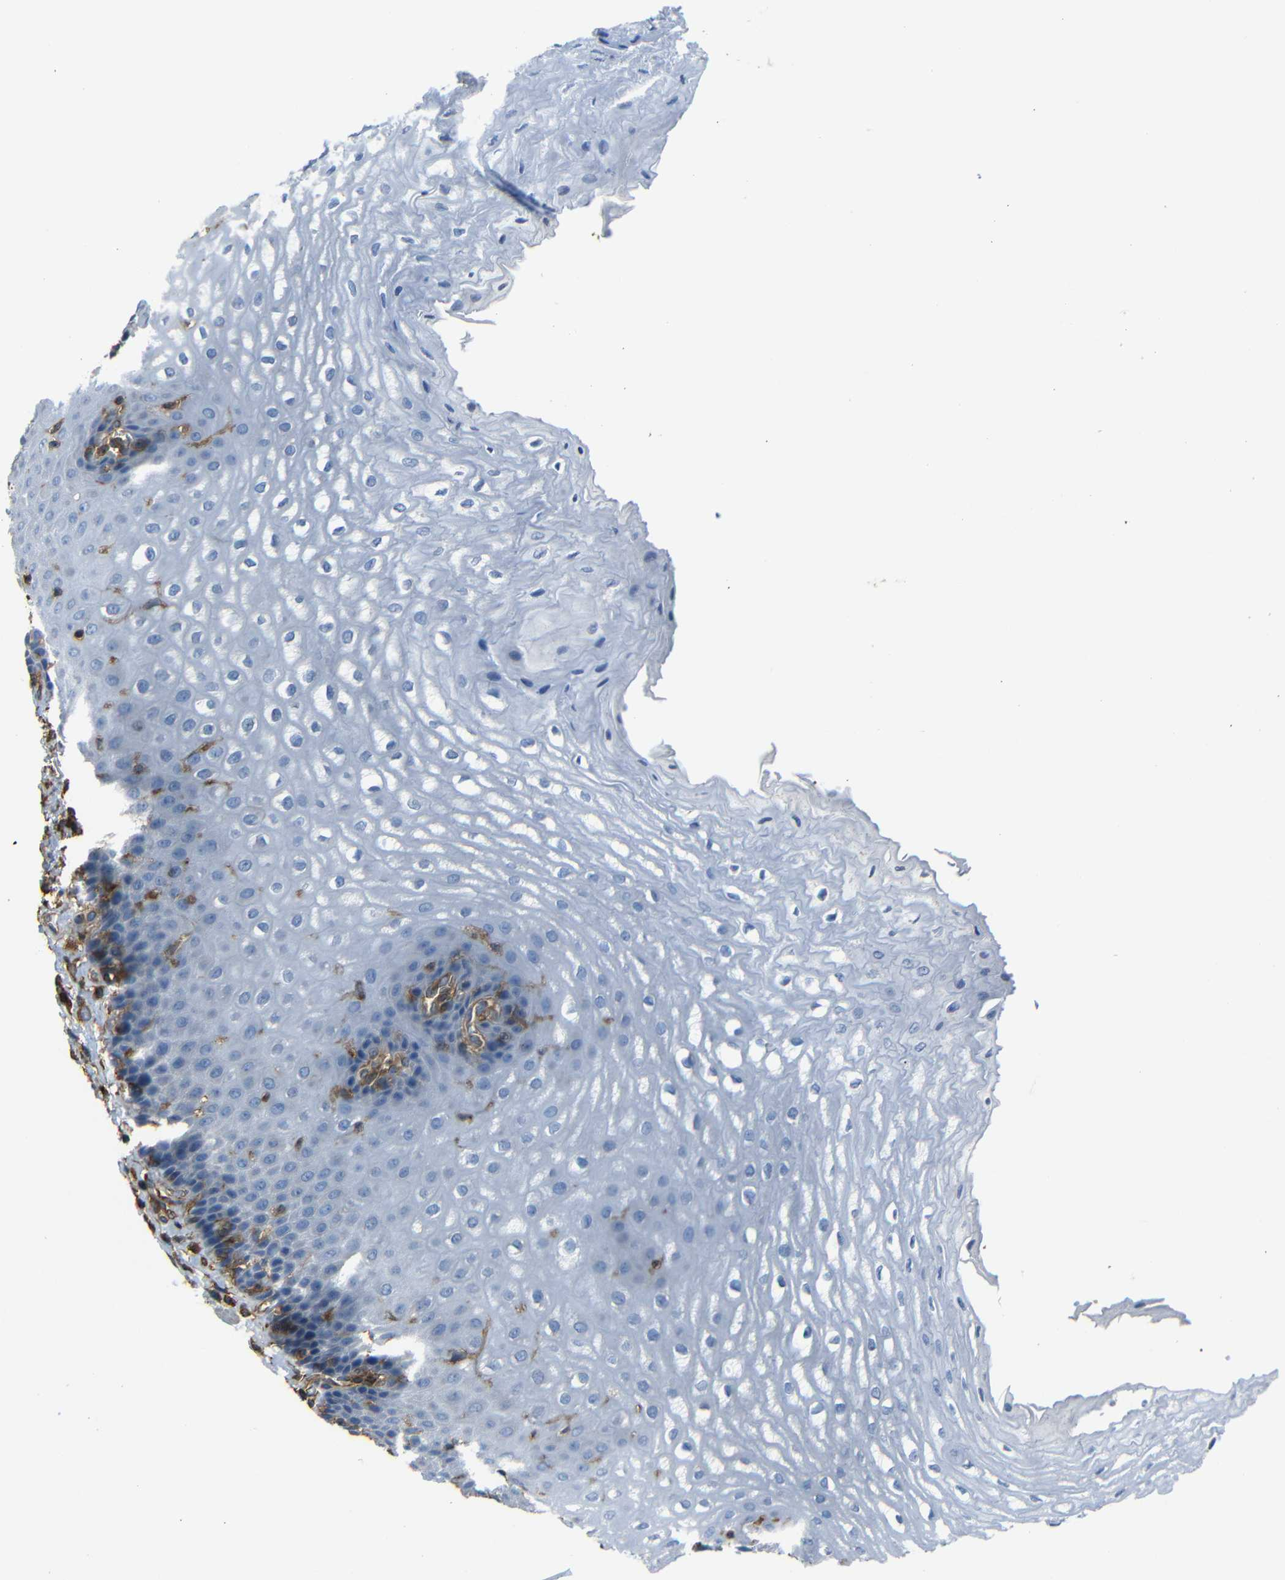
{"staining": {"intensity": "negative", "quantity": "none", "location": "none"}, "tissue": "esophagus", "cell_type": "Squamous epithelial cells", "image_type": "normal", "snomed": [{"axis": "morphology", "description": "Normal tissue, NOS"}, {"axis": "topography", "description": "Esophagus"}], "caption": "Squamous epithelial cells are negative for protein expression in normal human esophagus. (DAB (3,3'-diaminobenzidine) immunohistochemistry (IHC) with hematoxylin counter stain).", "gene": "ADGRE5", "patient": {"sex": "male", "age": 54}}